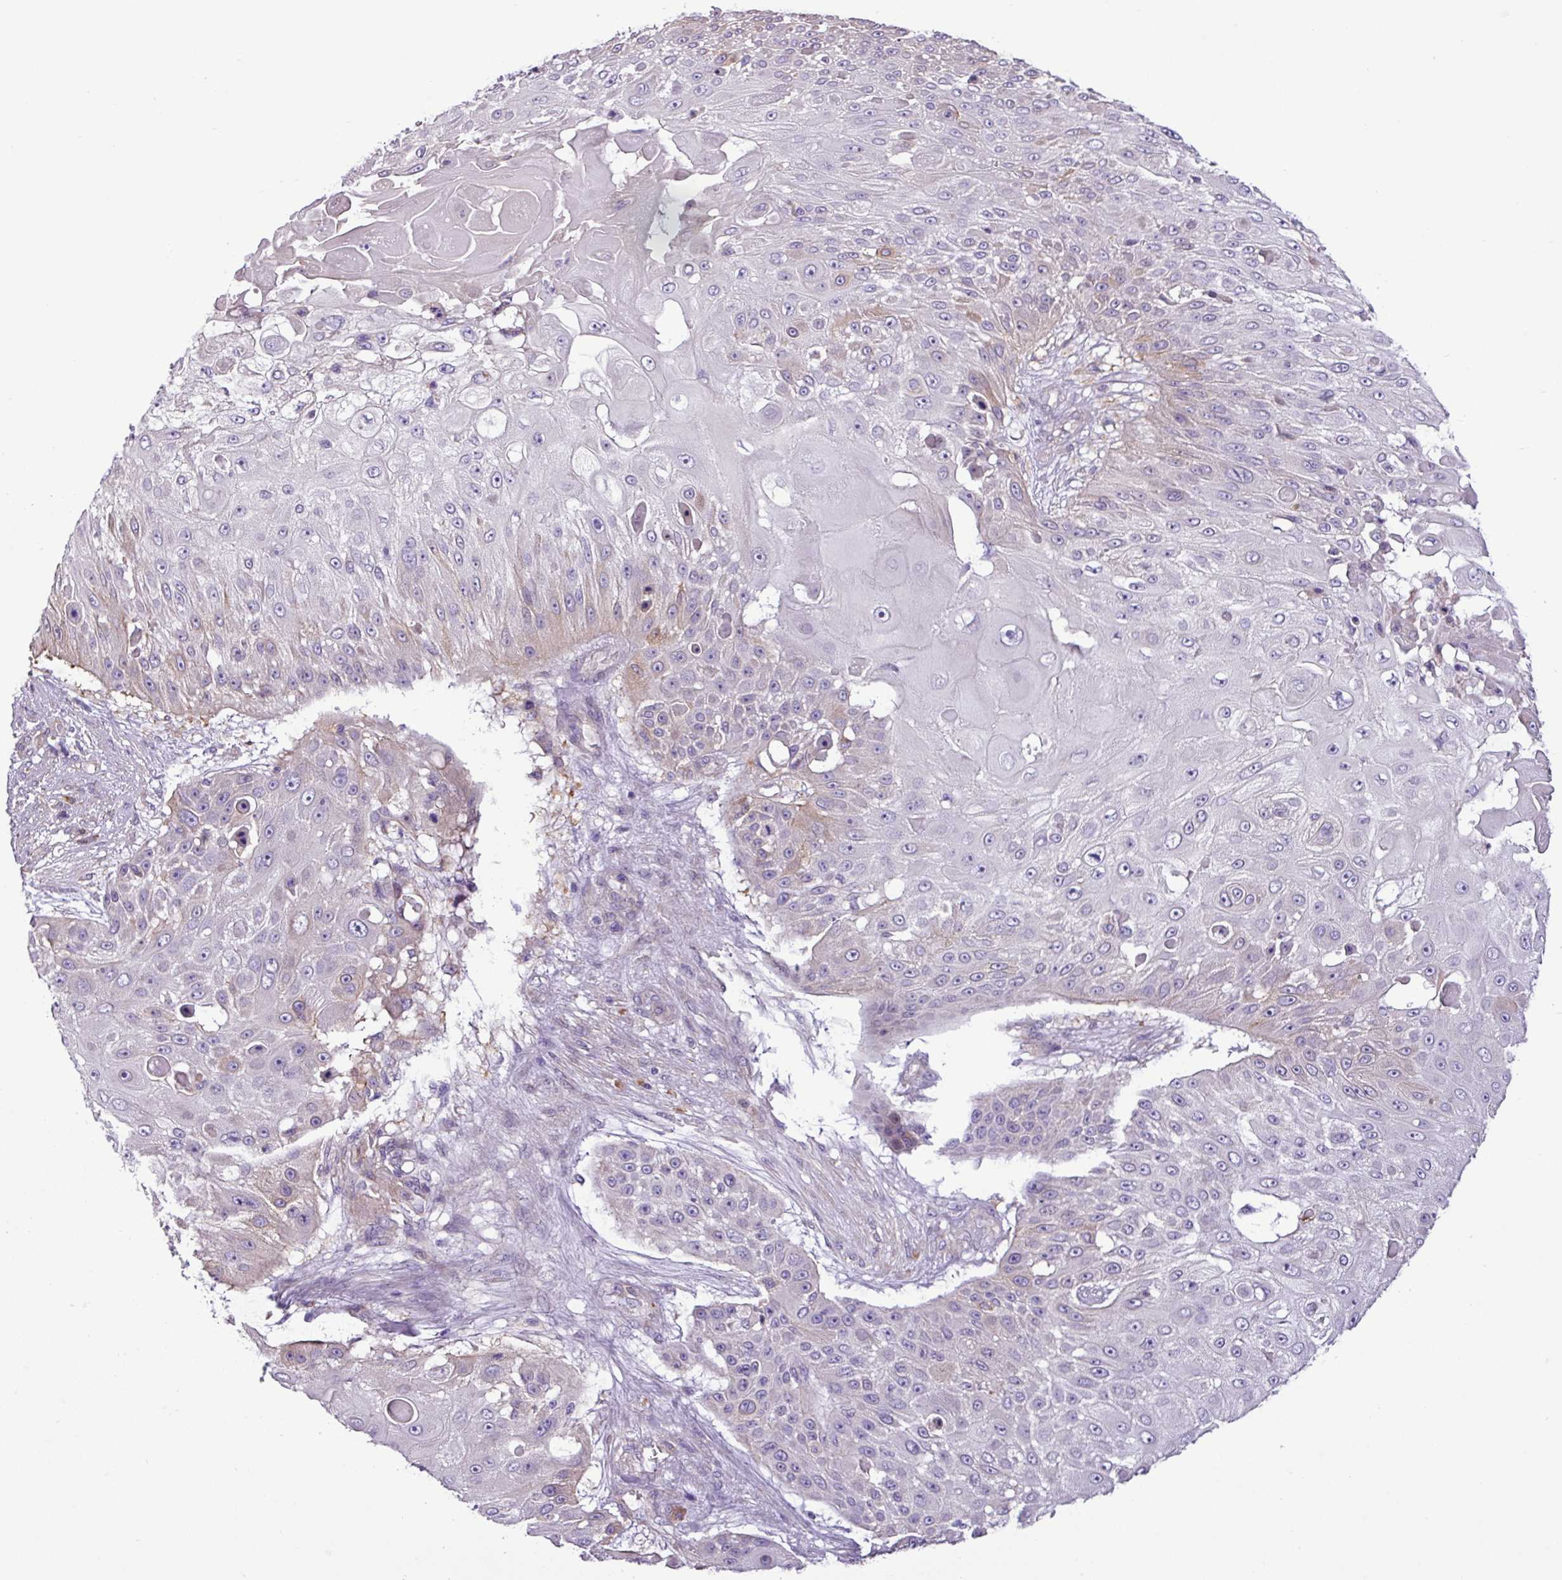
{"staining": {"intensity": "negative", "quantity": "none", "location": "none"}, "tissue": "skin cancer", "cell_type": "Tumor cells", "image_type": "cancer", "snomed": [{"axis": "morphology", "description": "Squamous cell carcinoma, NOS"}, {"axis": "topography", "description": "Skin"}], "caption": "The image shows no significant staining in tumor cells of skin squamous cell carcinoma.", "gene": "C11orf91", "patient": {"sex": "female", "age": 86}}